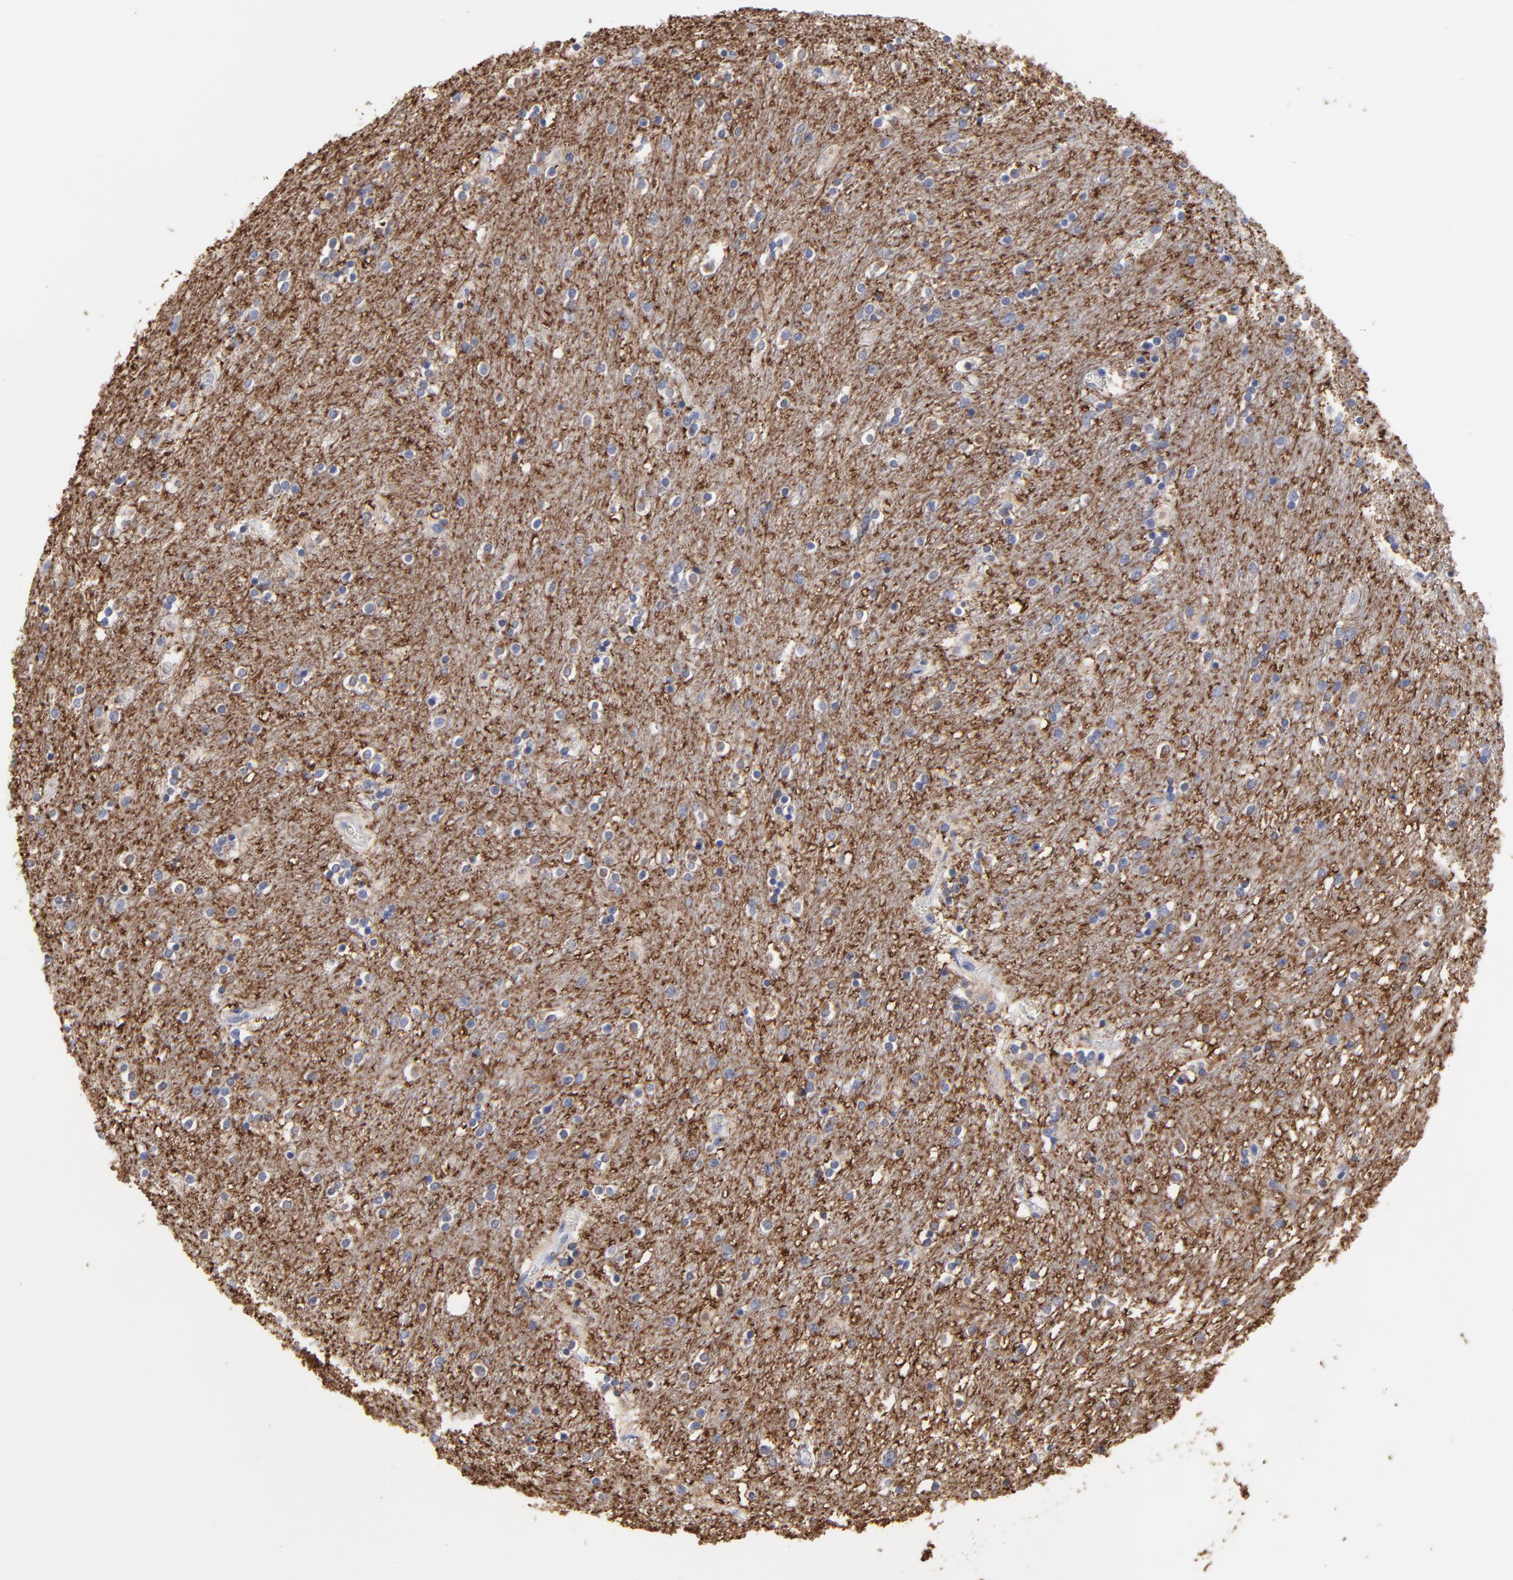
{"staining": {"intensity": "negative", "quantity": "none", "location": "none"}, "tissue": "caudate", "cell_type": "Glial cells", "image_type": "normal", "snomed": [{"axis": "morphology", "description": "Normal tissue, NOS"}, {"axis": "topography", "description": "Lateral ventricle wall"}], "caption": "Immunohistochemistry (IHC) micrograph of unremarkable human caudate stained for a protein (brown), which reveals no expression in glial cells.", "gene": "CNTN3", "patient": {"sex": "female", "age": 54}}